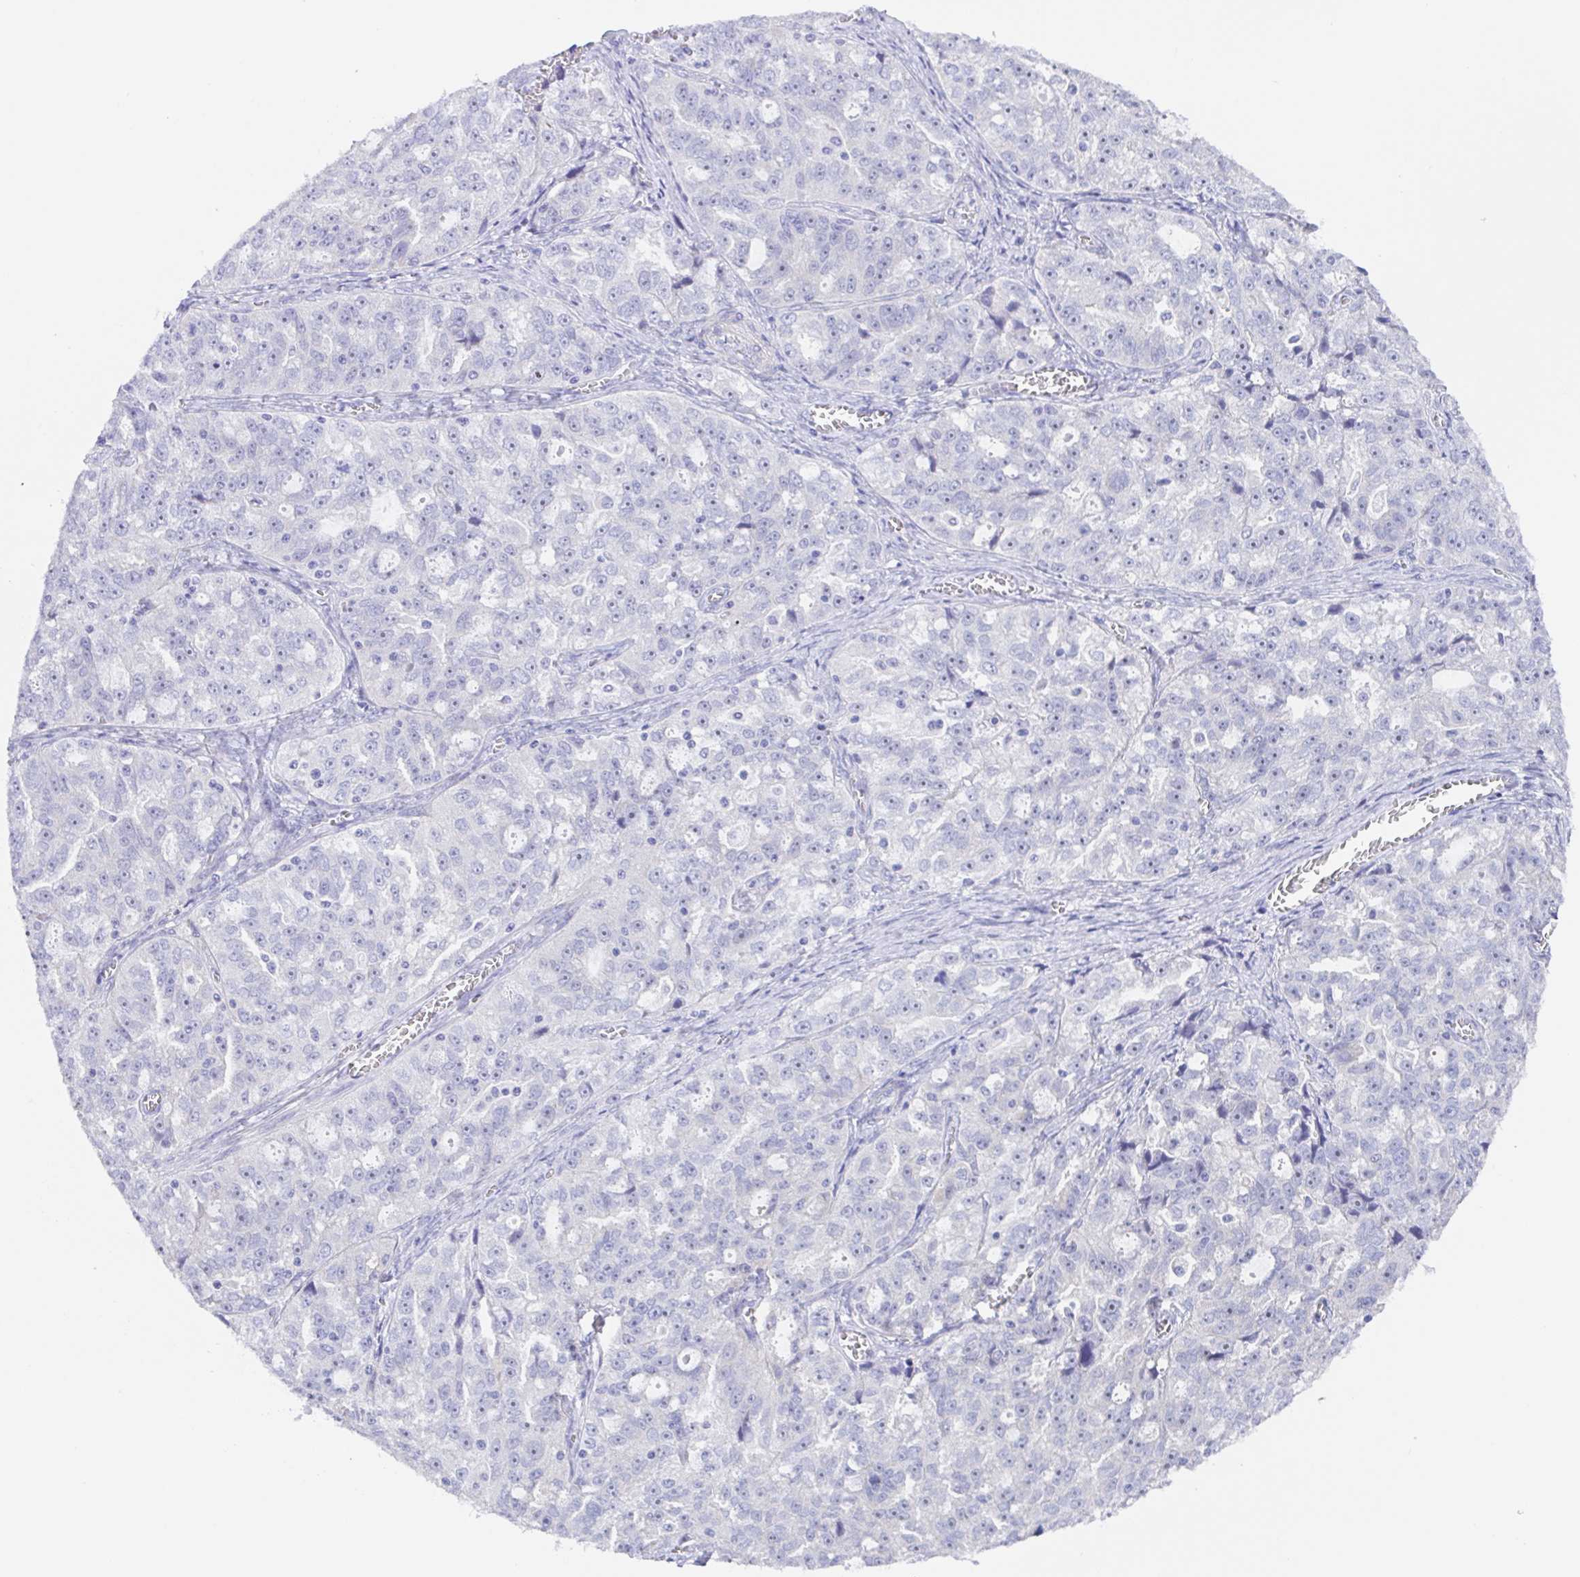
{"staining": {"intensity": "negative", "quantity": "none", "location": "none"}, "tissue": "ovarian cancer", "cell_type": "Tumor cells", "image_type": "cancer", "snomed": [{"axis": "morphology", "description": "Cystadenocarcinoma, serous, NOS"}, {"axis": "topography", "description": "Ovary"}], "caption": "Protein analysis of ovarian cancer (serous cystadenocarcinoma) demonstrates no significant positivity in tumor cells.", "gene": "MUCL3", "patient": {"sex": "female", "age": 51}}